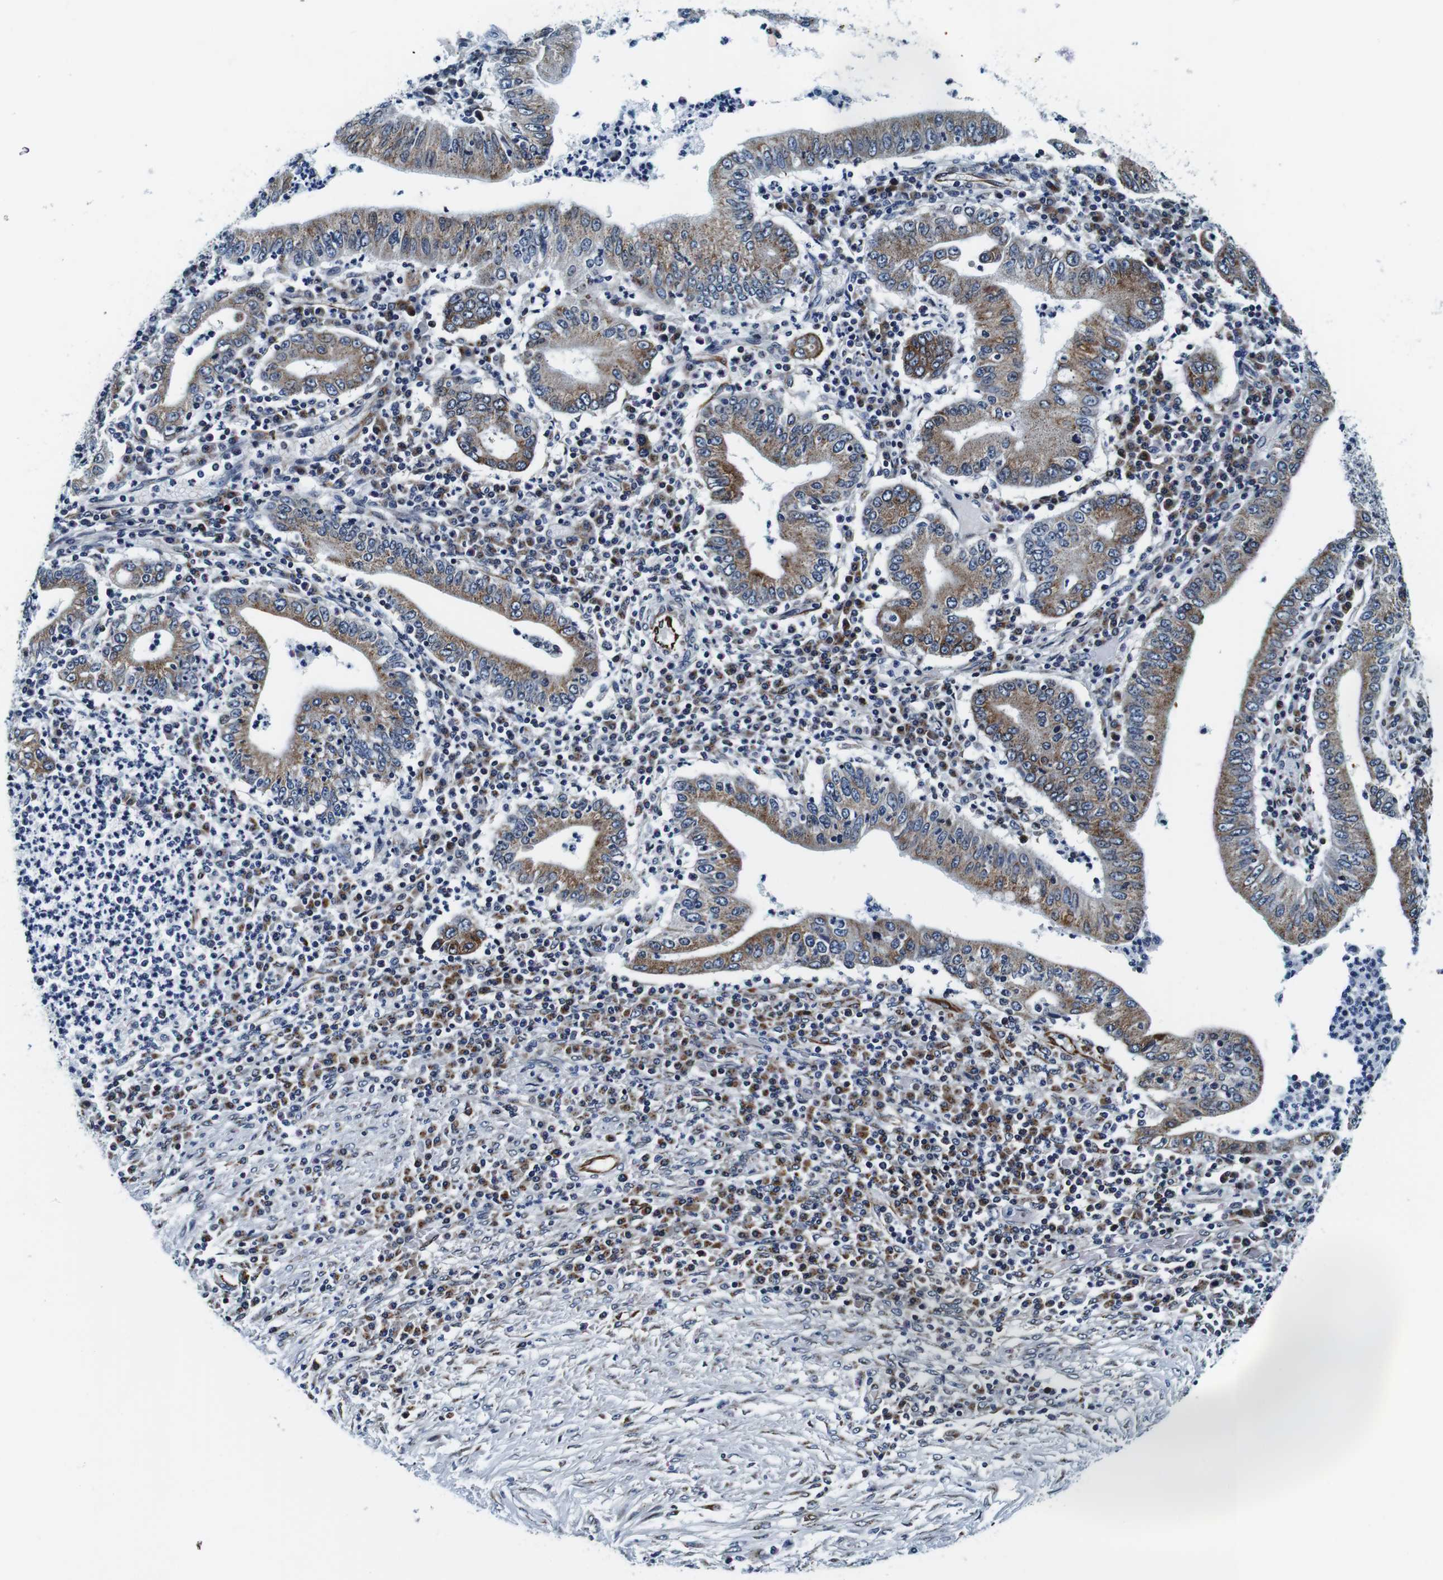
{"staining": {"intensity": "moderate", "quantity": ">75%", "location": "cytoplasmic/membranous"}, "tissue": "stomach cancer", "cell_type": "Tumor cells", "image_type": "cancer", "snomed": [{"axis": "morphology", "description": "Normal tissue, NOS"}, {"axis": "morphology", "description": "Adenocarcinoma, NOS"}, {"axis": "topography", "description": "Esophagus"}, {"axis": "topography", "description": "Stomach, upper"}, {"axis": "topography", "description": "Peripheral nerve tissue"}], "caption": "DAB (3,3'-diaminobenzidine) immunohistochemical staining of human stomach cancer (adenocarcinoma) demonstrates moderate cytoplasmic/membranous protein positivity in about >75% of tumor cells. Nuclei are stained in blue.", "gene": "FAR2", "patient": {"sex": "male", "age": 62}}